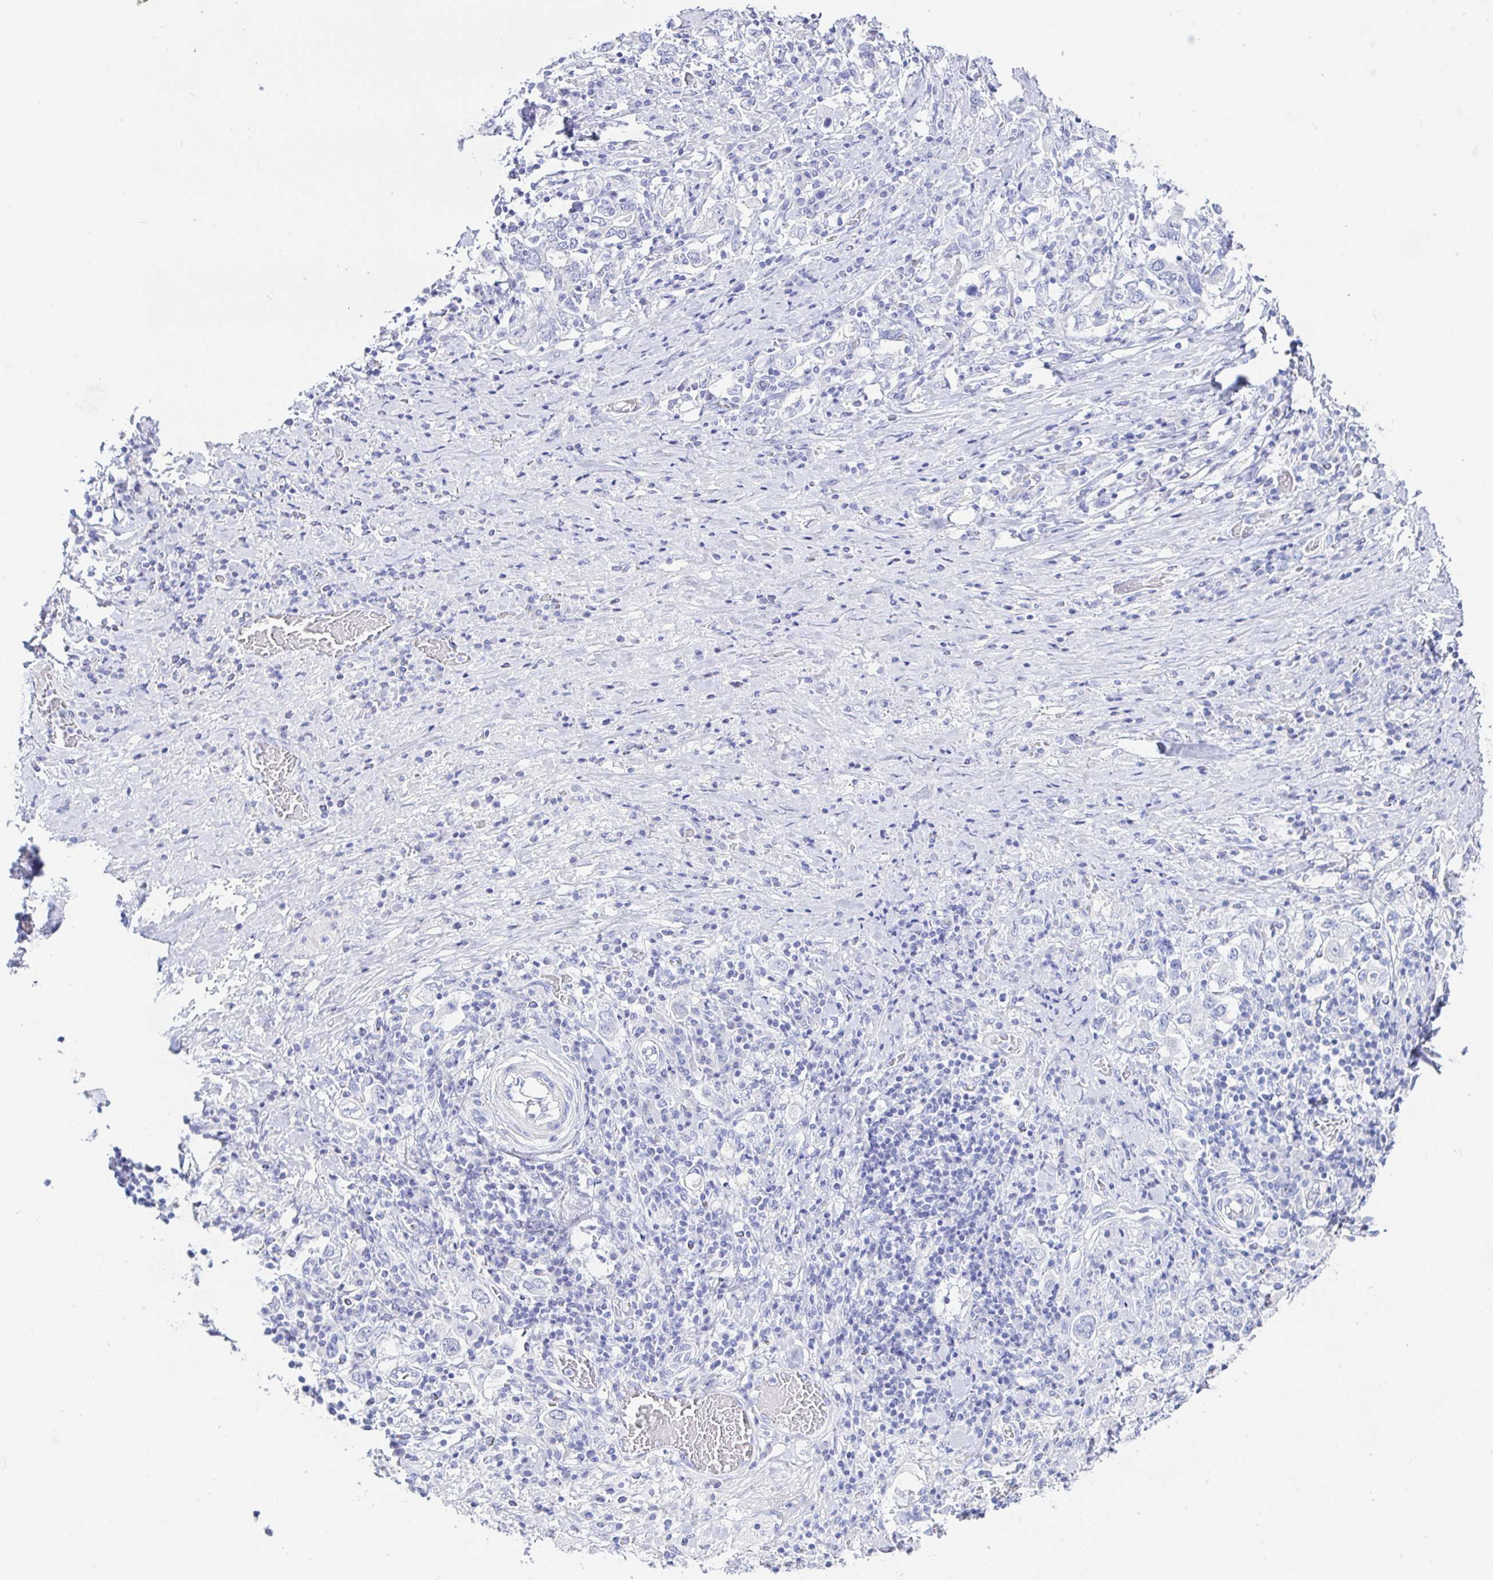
{"staining": {"intensity": "negative", "quantity": "none", "location": "none"}, "tissue": "stomach cancer", "cell_type": "Tumor cells", "image_type": "cancer", "snomed": [{"axis": "morphology", "description": "Adenocarcinoma, NOS"}, {"axis": "topography", "description": "Stomach, upper"}, {"axis": "topography", "description": "Stomach"}], "caption": "Tumor cells are negative for protein expression in human adenocarcinoma (stomach).", "gene": "KCNH6", "patient": {"sex": "male", "age": 62}}